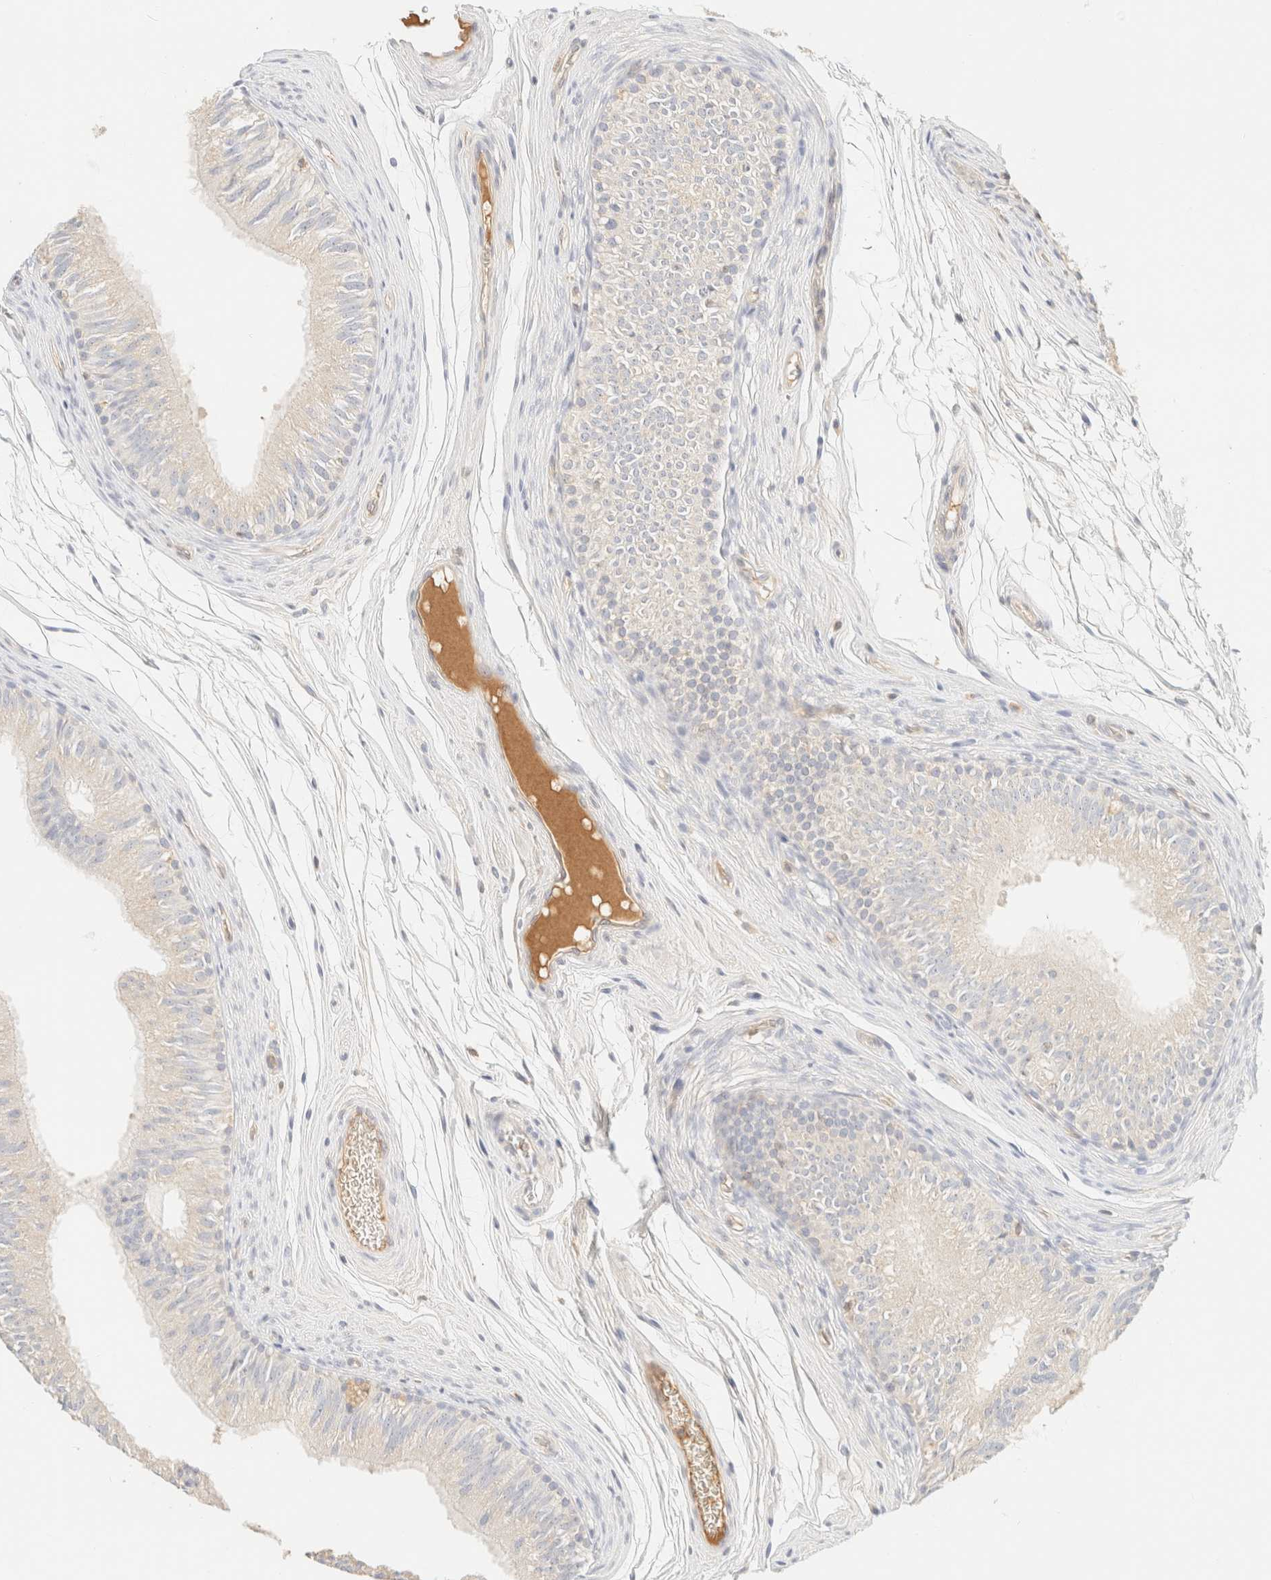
{"staining": {"intensity": "weak", "quantity": "<25%", "location": "cytoplasmic/membranous"}, "tissue": "epididymis", "cell_type": "Glandular cells", "image_type": "normal", "snomed": [{"axis": "morphology", "description": "Normal tissue, NOS"}, {"axis": "topography", "description": "Epididymis"}], "caption": "DAB (3,3'-diaminobenzidine) immunohistochemical staining of normal human epididymis exhibits no significant staining in glandular cells.", "gene": "FHOD1", "patient": {"sex": "male", "age": 36}}